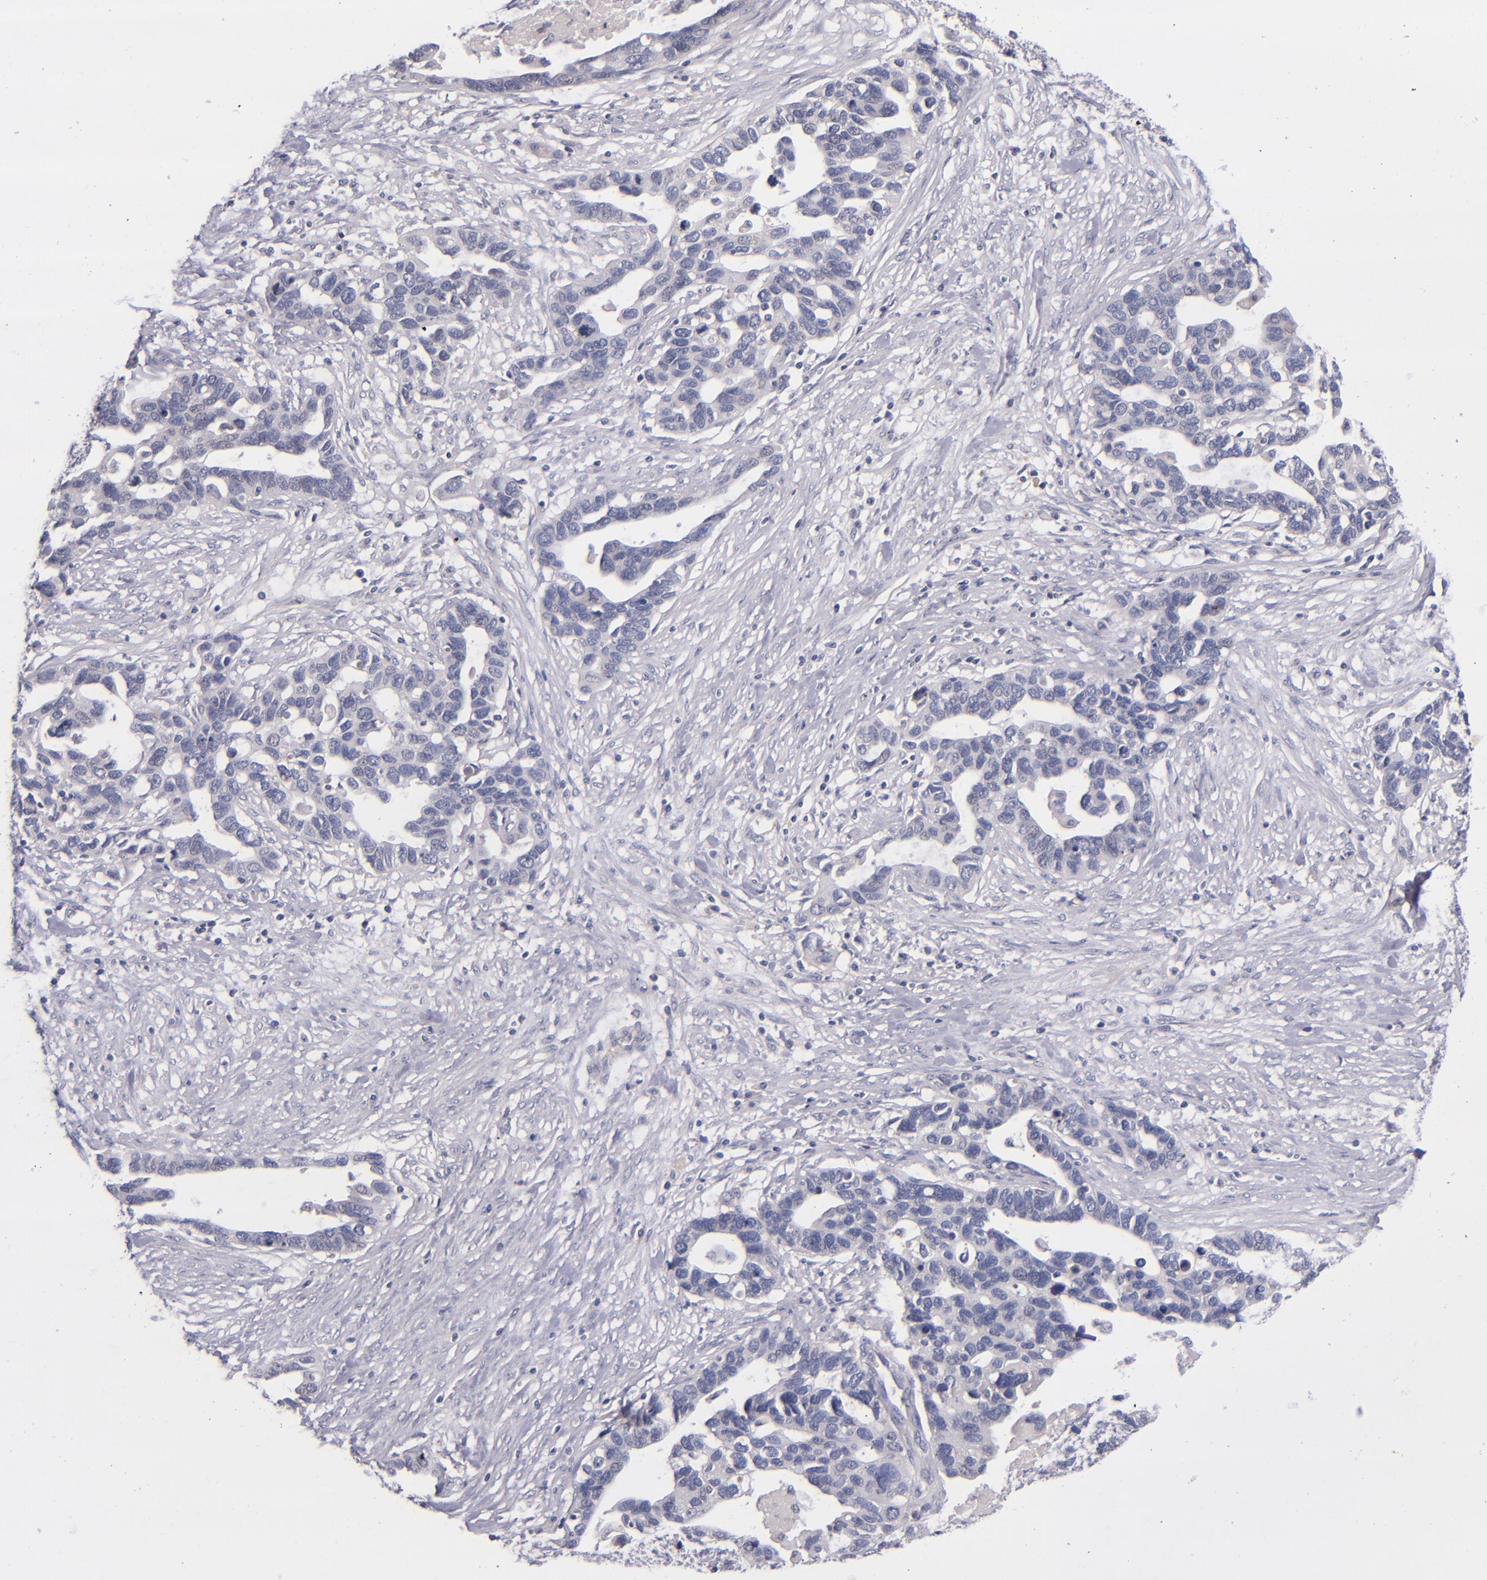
{"staining": {"intensity": "negative", "quantity": "none", "location": "none"}, "tissue": "ovarian cancer", "cell_type": "Tumor cells", "image_type": "cancer", "snomed": [{"axis": "morphology", "description": "Cystadenocarcinoma, serous, NOS"}, {"axis": "topography", "description": "Ovary"}], "caption": "Tumor cells are negative for protein expression in human ovarian serous cystadenocarcinoma.", "gene": "TSC2", "patient": {"sex": "female", "age": 54}}